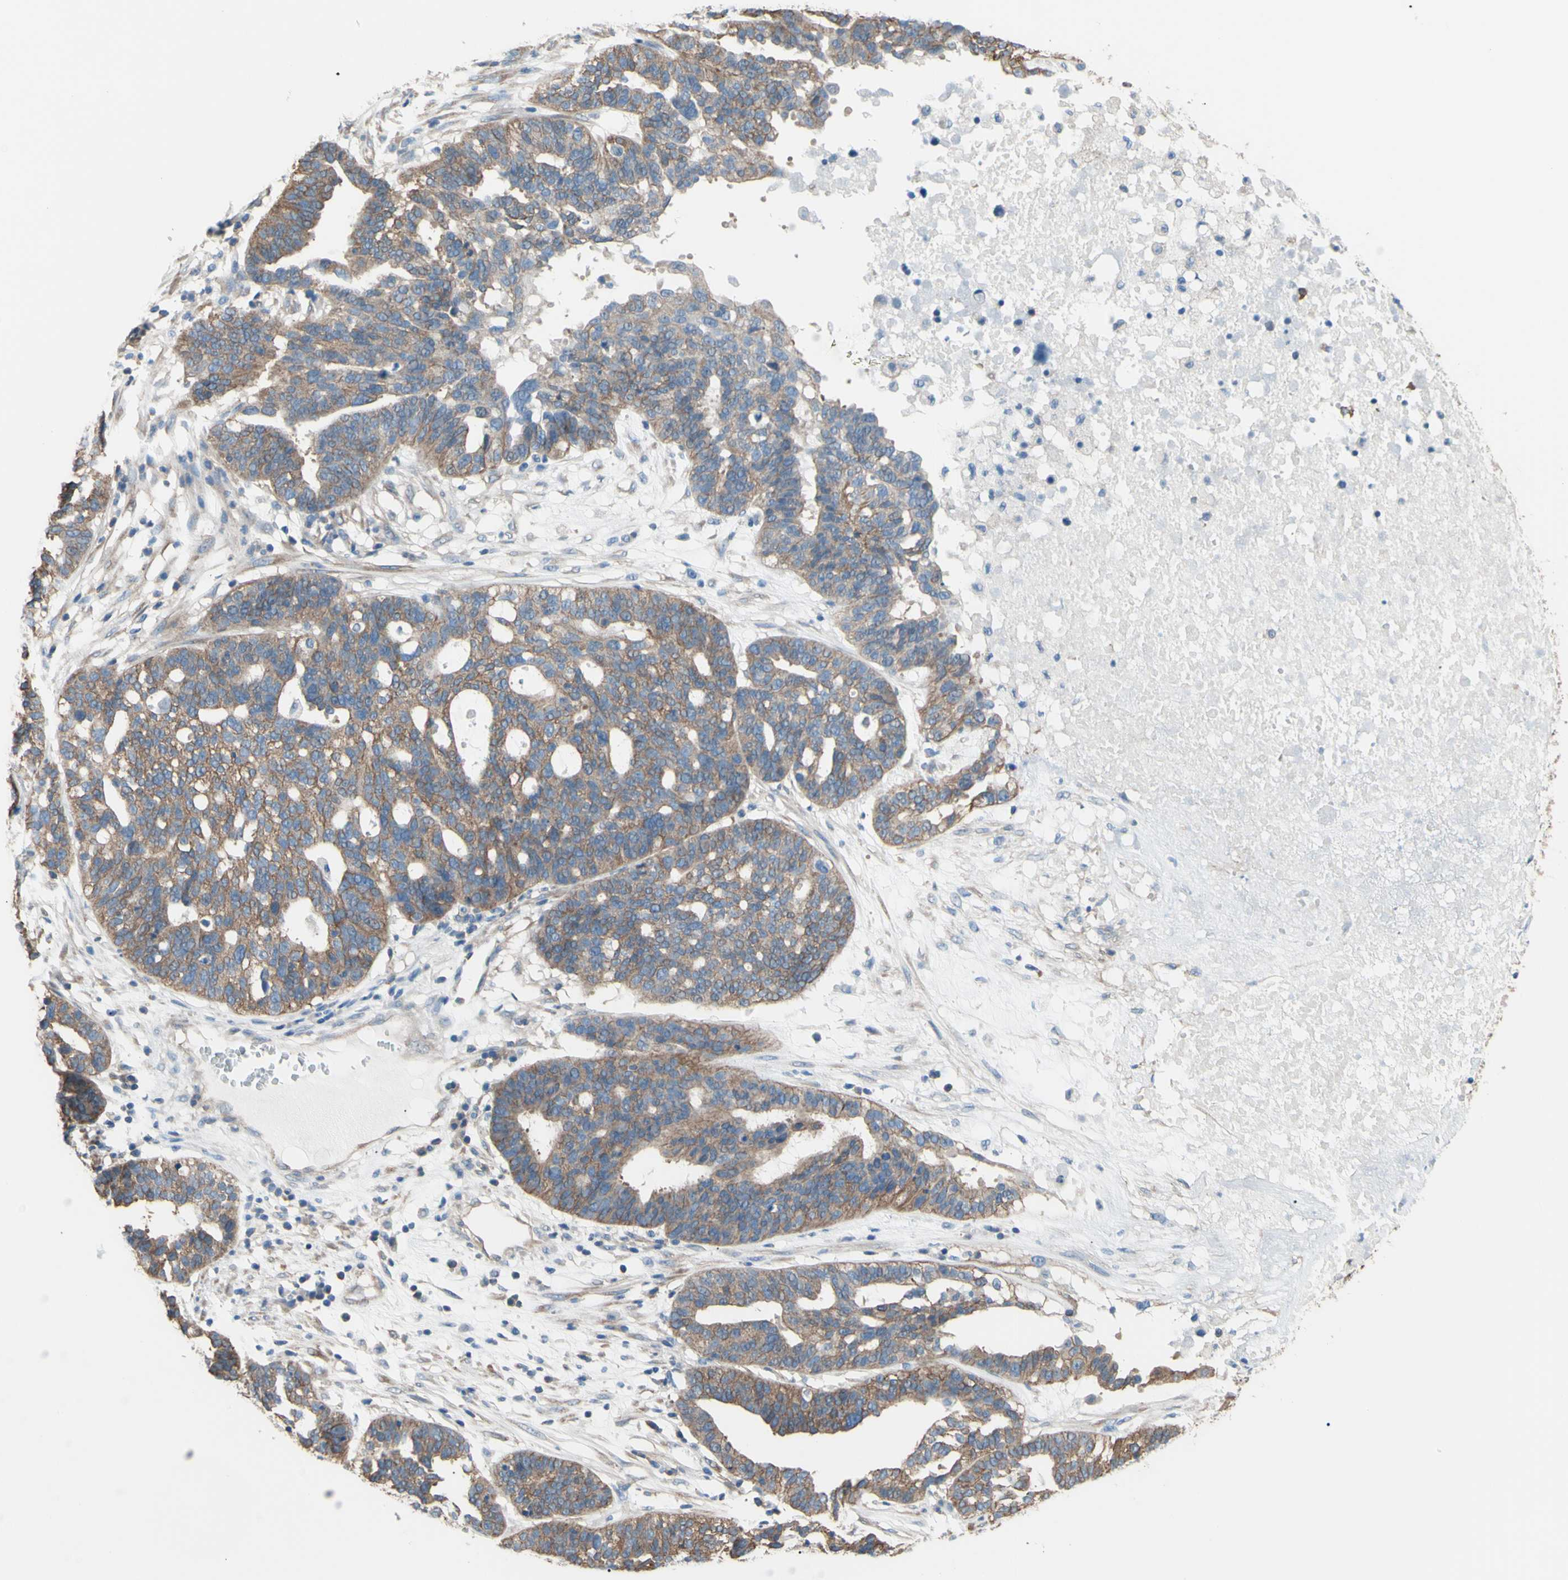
{"staining": {"intensity": "weak", "quantity": ">75%", "location": "cytoplasmic/membranous"}, "tissue": "ovarian cancer", "cell_type": "Tumor cells", "image_type": "cancer", "snomed": [{"axis": "morphology", "description": "Cystadenocarcinoma, serous, NOS"}, {"axis": "topography", "description": "Ovary"}], "caption": "Tumor cells show weak cytoplasmic/membranous positivity in approximately >75% of cells in ovarian cancer (serous cystadenocarcinoma). The protein is shown in brown color, while the nuclei are stained blue.", "gene": "ADD1", "patient": {"sex": "female", "age": 59}}